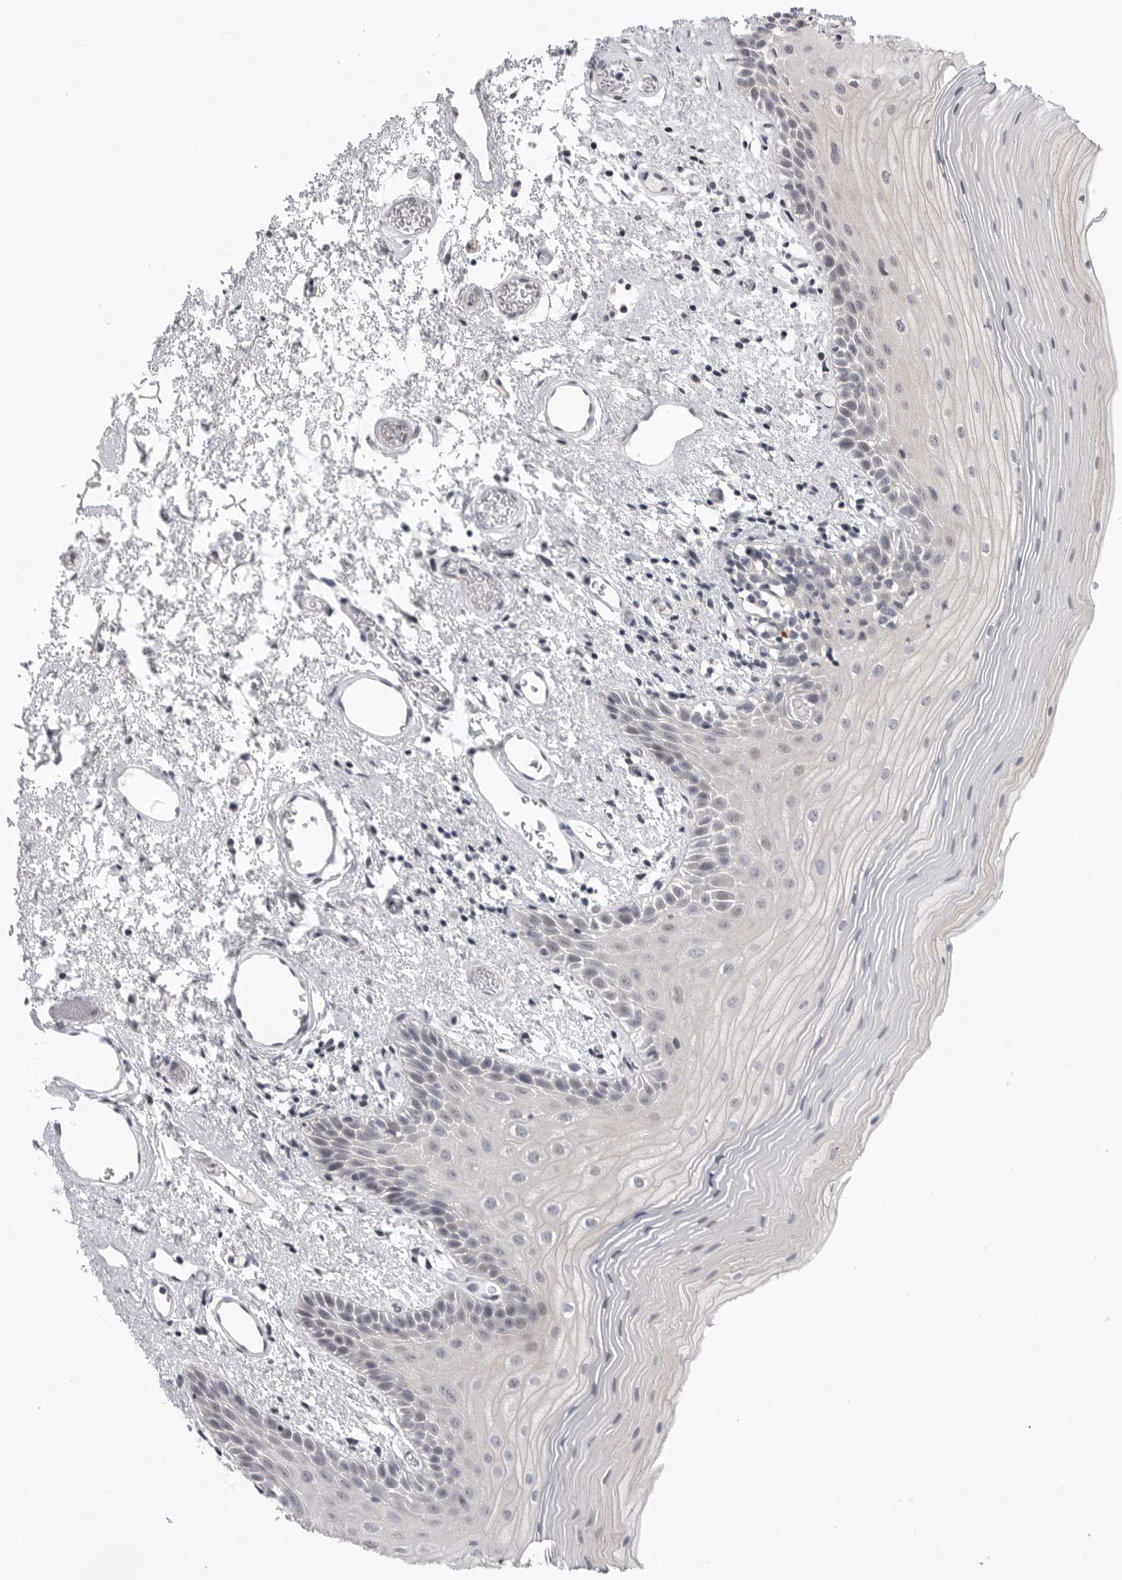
{"staining": {"intensity": "negative", "quantity": "none", "location": "none"}, "tissue": "oral mucosa", "cell_type": "Squamous epithelial cells", "image_type": "normal", "snomed": [{"axis": "morphology", "description": "Normal tissue, NOS"}, {"axis": "topography", "description": "Oral tissue"}], "caption": "High power microscopy histopathology image of an IHC histopathology image of normal oral mucosa, revealing no significant positivity in squamous epithelial cells.", "gene": "FBXO43", "patient": {"sex": "male", "age": 52}}